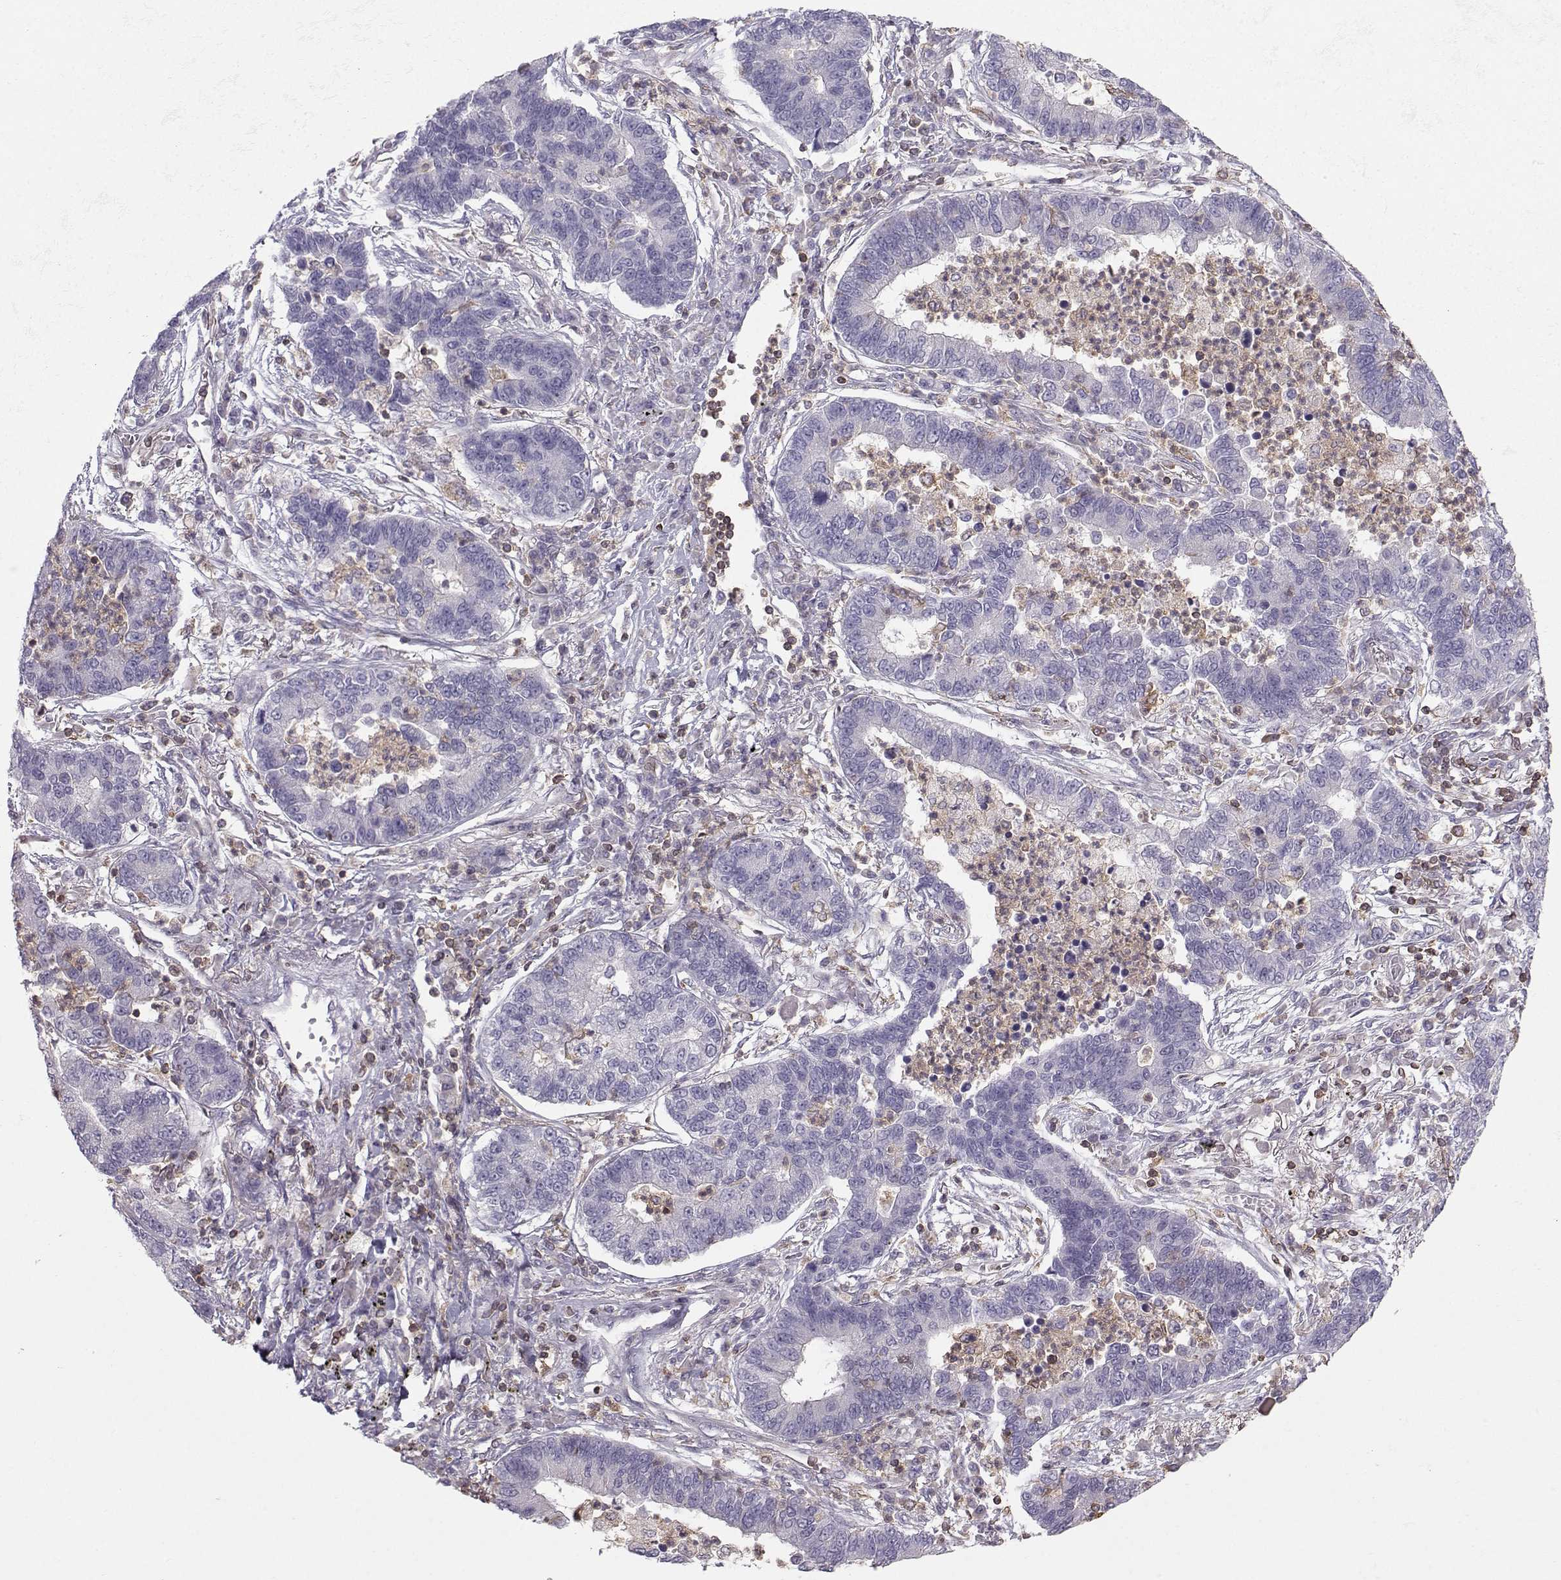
{"staining": {"intensity": "negative", "quantity": "none", "location": "none"}, "tissue": "lung cancer", "cell_type": "Tumor cells", "image_type": "cancer", "snomed": [{"axis": "morphology", "description": "Adenocarcinoma, NOS"}, {"axis": "topography", "description": "Lung"}], "caption": "Lung cancer was stained to show a protein in brown. There is no significant positivity in tumor cells.", "gene": "ZBTB32", "patient": {"sex": "female", "age": 57}}